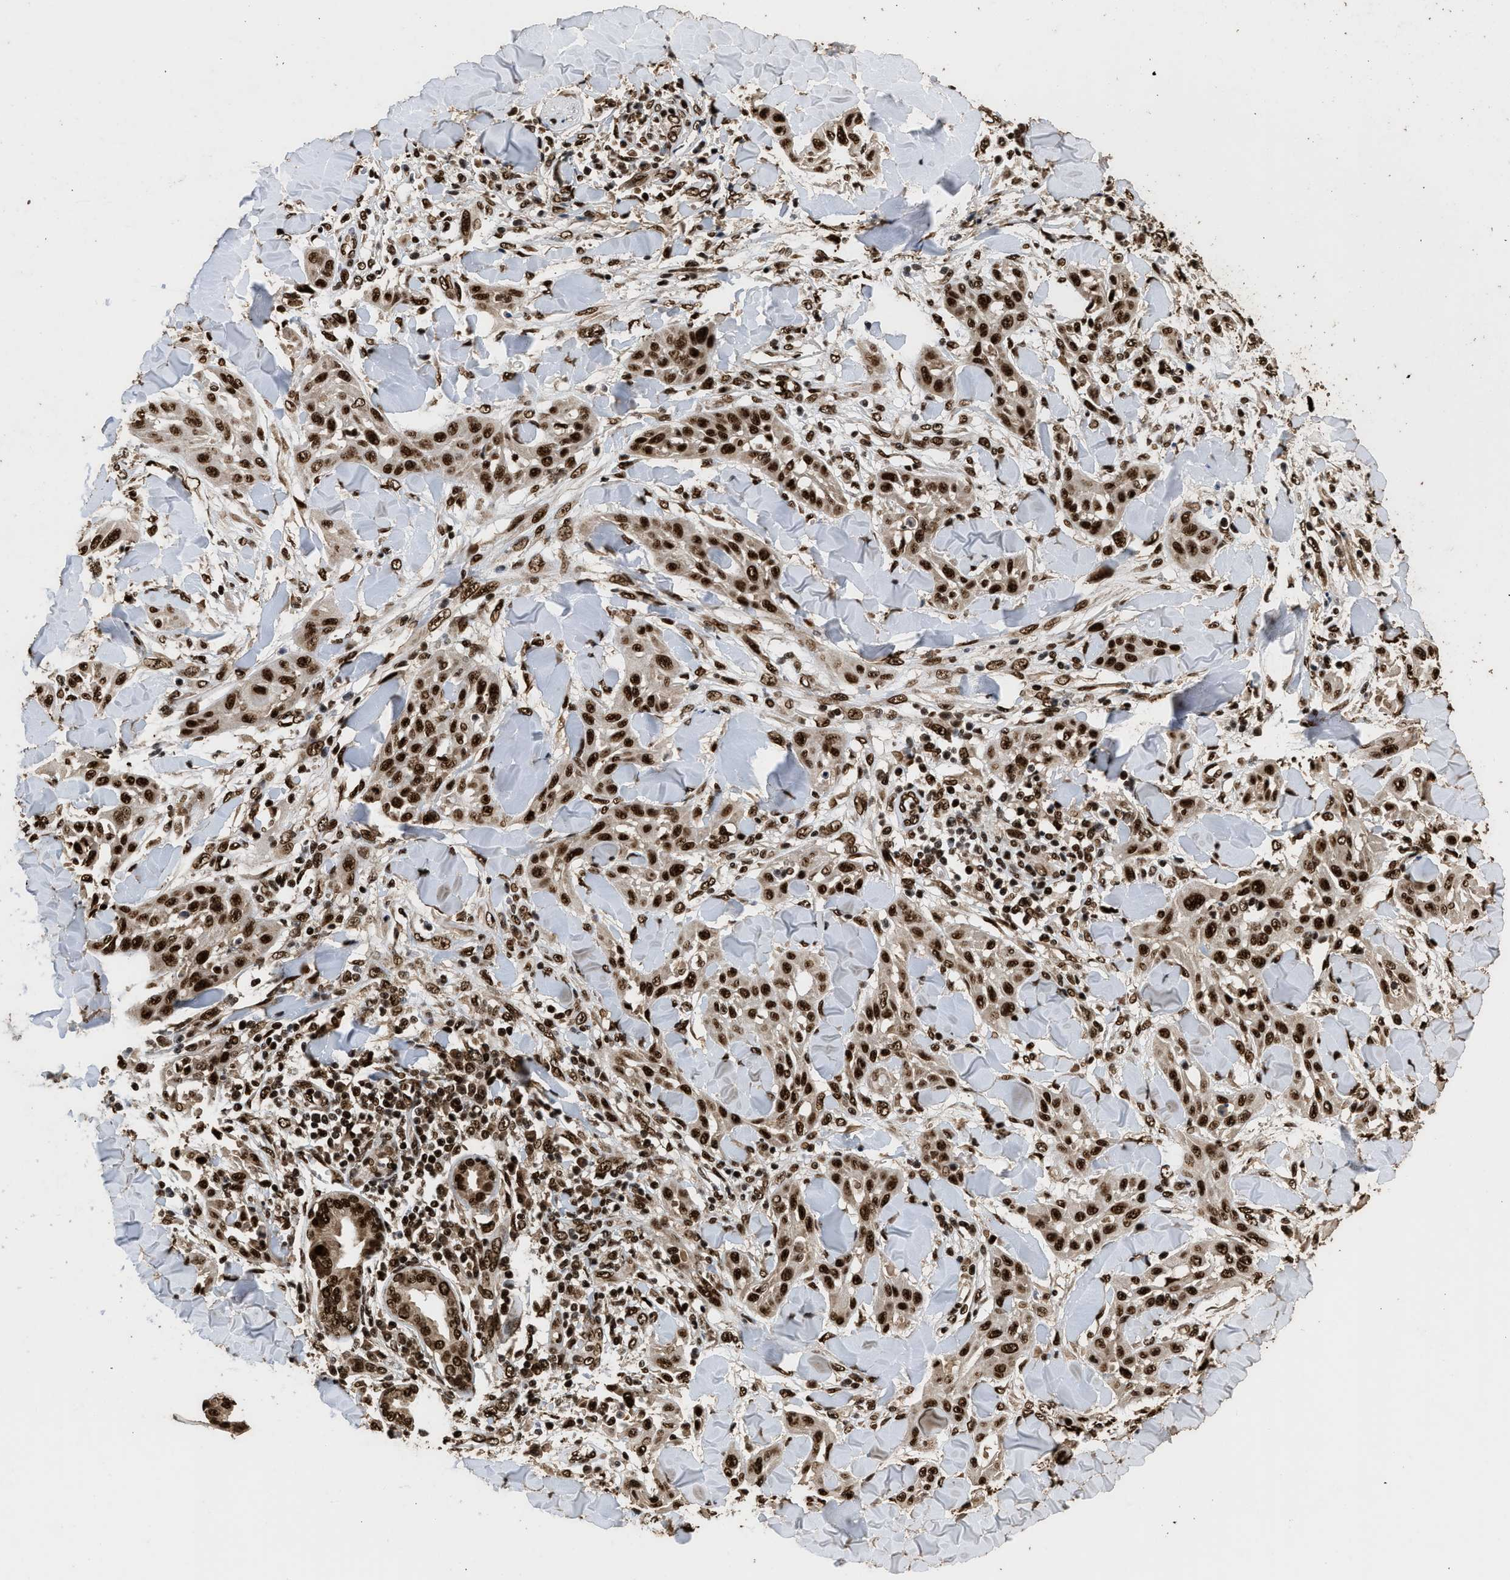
{"staining": {"intensity": "strong", "quantity": ">75%", "location": "nuclear"}, "tissue": "skin cancer", "cell_type": "Tumor cells", "image_type": "cancer", "snomed": [{"axis": "morphology", "description": "Squamous cell carcinoma, NOS"}, {"axis": "topography", "description": "Skin"}], "caption": "The micrograph reveals immunohistochemical staining of squamous cell carcinoma (skin). There is strong nuclear expression is seen in about >75% of tumor cells.", "gene": "PPP4R3B", "patient": {"sex": "male", "age": 24}}